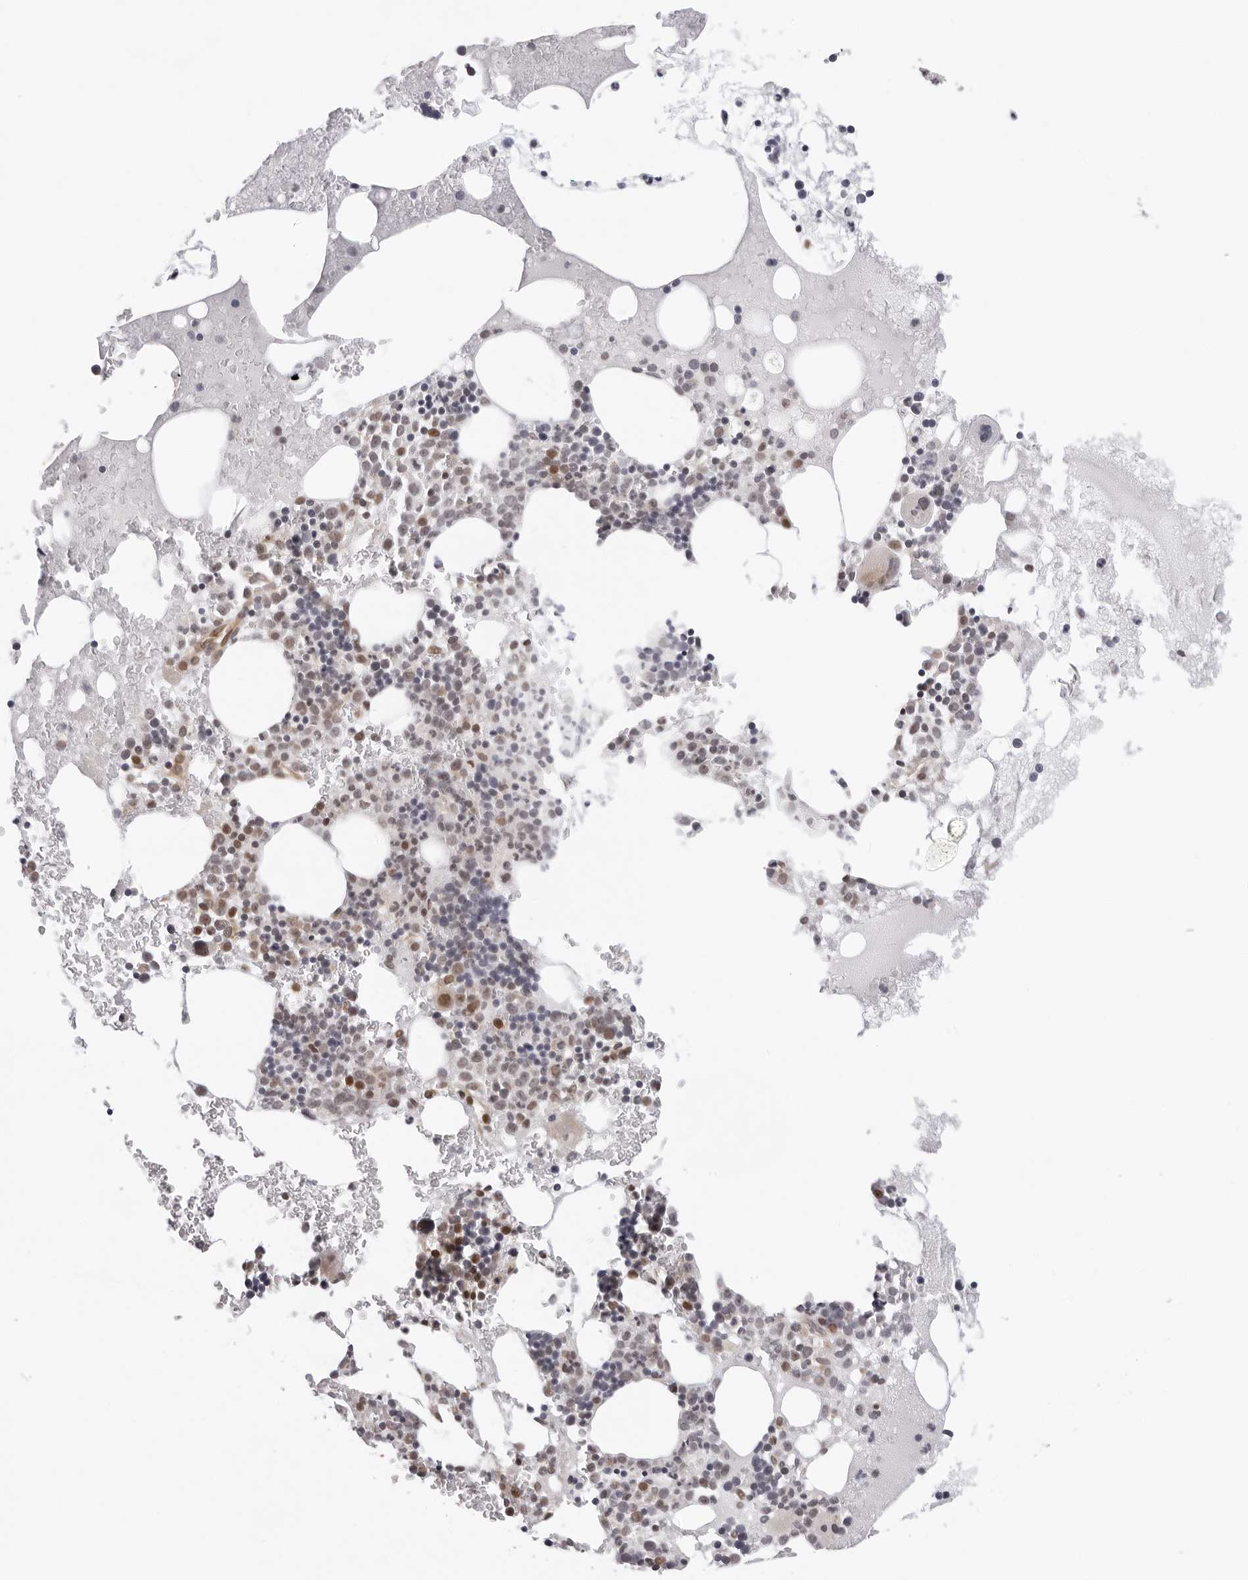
{"staining": {"intensity": "moderate", "quantity": "25%-75%", "location": "nuclear"}, "tissue": "bone marrow", "cell_type": "Hematopoietic cells", "image_type": "normal", "snomed": [{"axis": "morphology", "description": "Normal tissue, NOS"}, {"axis": "topography", "description": "Bone marrow"}], "caption": "Immunohistochemistry histopathology image of normal bone marrow stained for a protein (brown), which reveals medium levels of moderate nuclear expression in about 25%-75% of hematopoietic cells.", "gene": "ITGB3BP", "patient": {"sex": "male", "age": 73}}